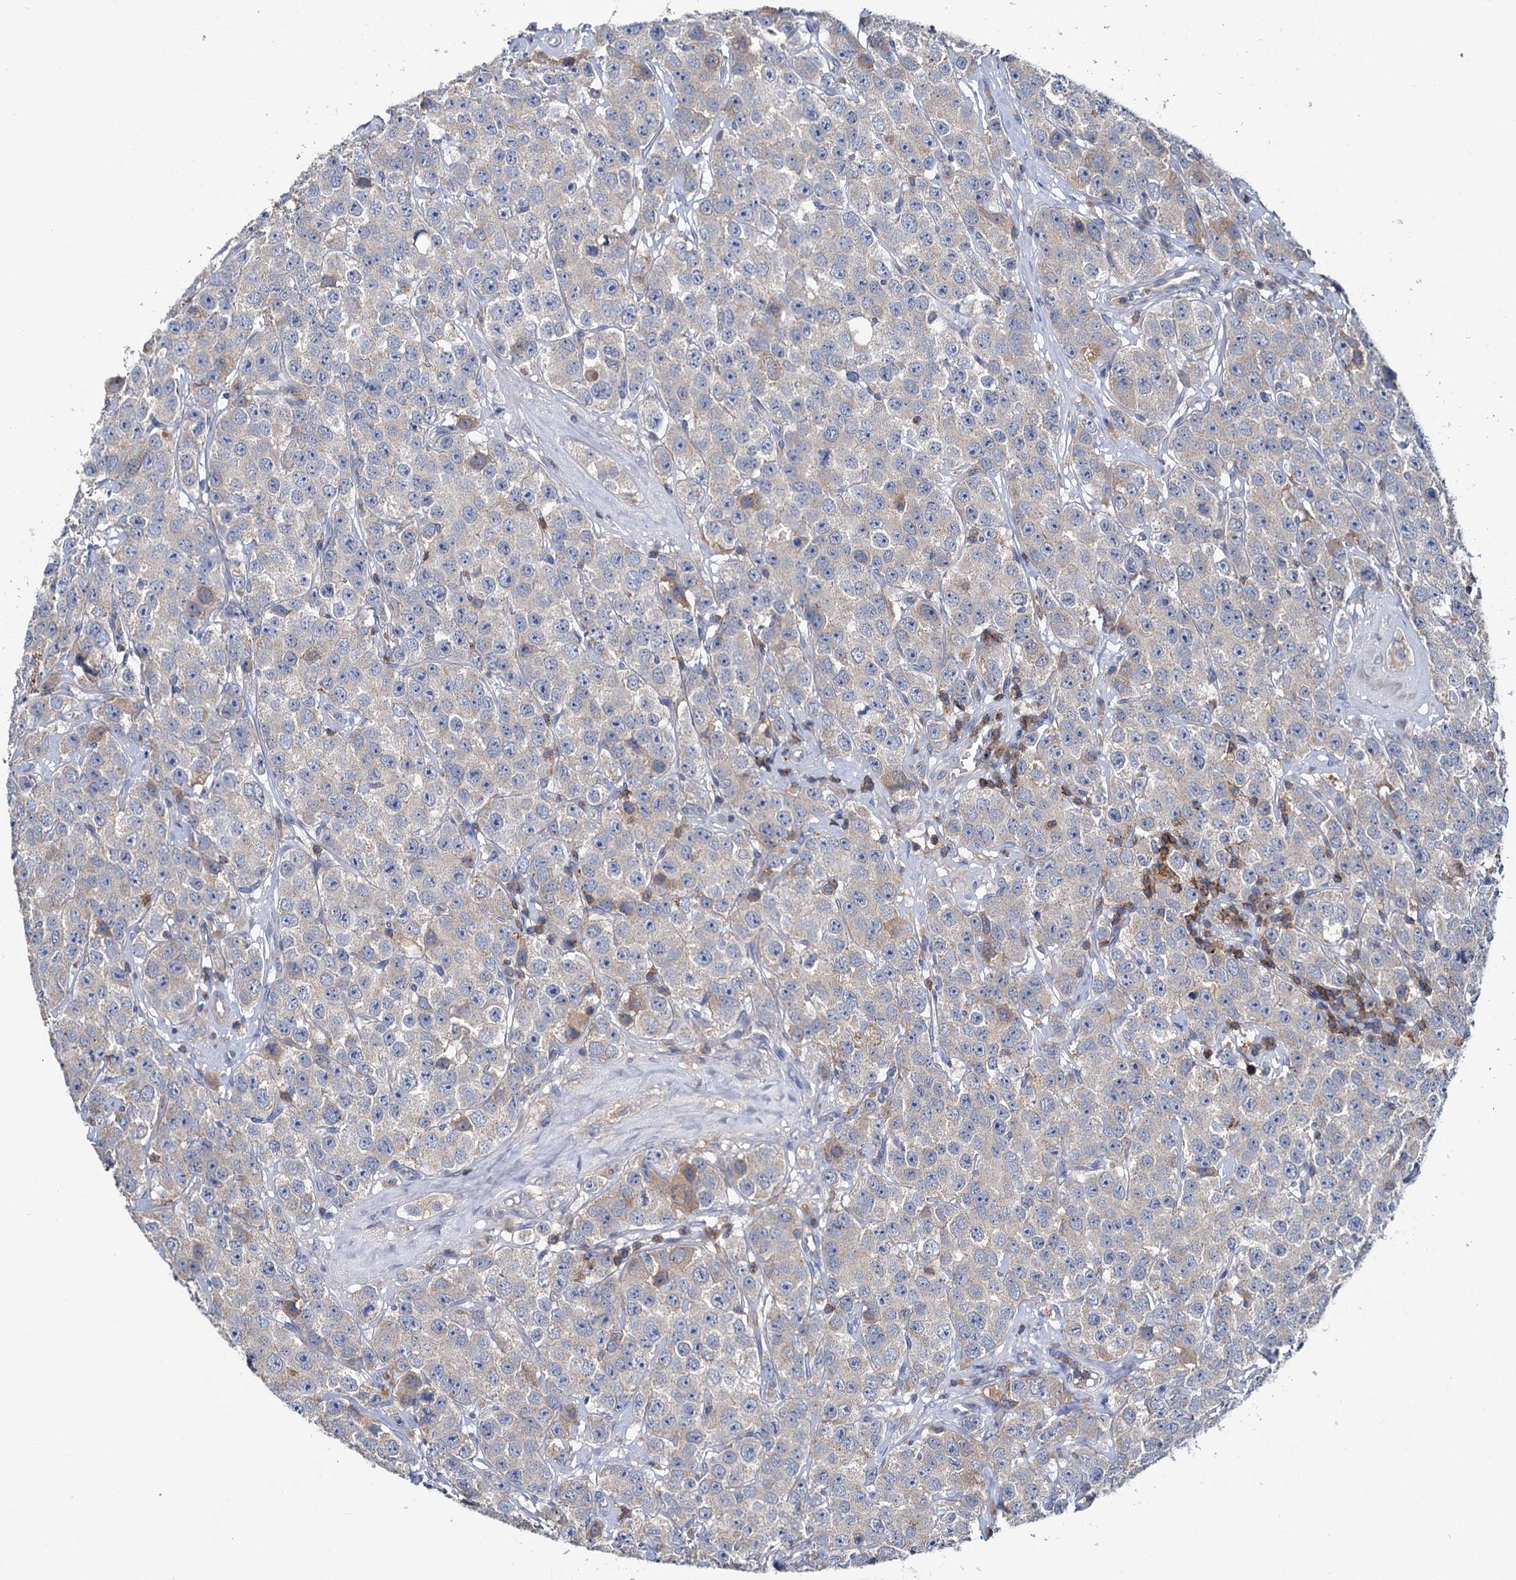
{"staining": {"intensity": "moderate", "quantity": "<25%", "location": "cytoplasmic/membranous"}, "tissue": "testis cancer", "cell_type": "Tumor cells", "image_type": "cancer", "snomed": [{"axis": "morphology", "description": "Seminoma, NOS"}, {"axis": "topography", "description": "Testis"}], "caption": "Protein staining of seminoma (testis) tissue reveals moderate cytoplasmic/membranous expression in about <25% of tumor cells.", "gene": "FGFR2", "patient": {"sex": "male", "age": 28}}